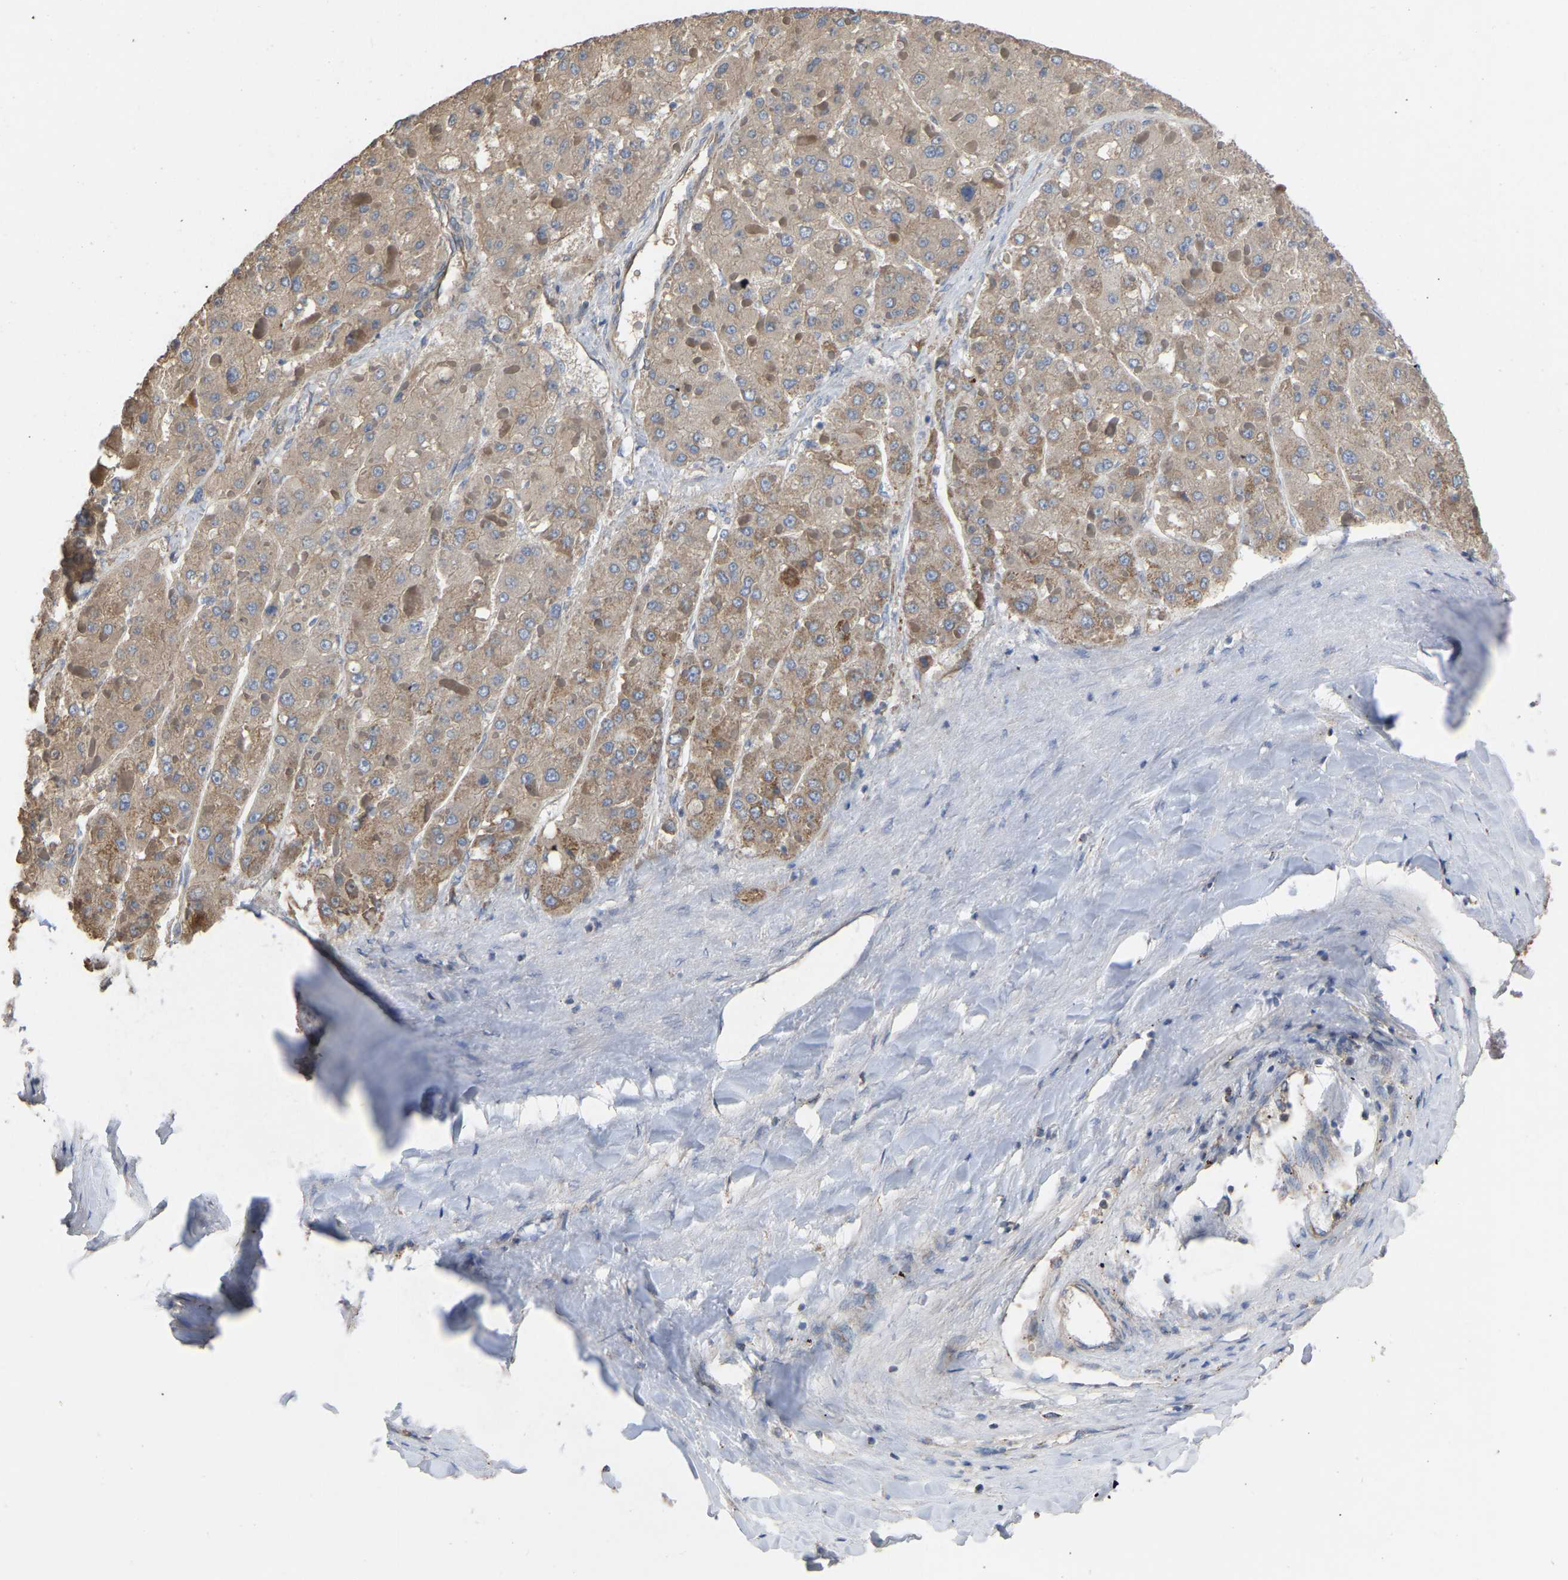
{"staining": {"intensity": "moderate", "quantity": ">75%", "location": "cytoplasmic/membranous"}, "tissue": "liver cancer", "cell_type": "Tumor cells", "image_type": "cancer", "snomed": [{"axis": "morphology", "description": "Carcinoma, Hepatocellular, NOS"}, {"axis": "topography", "description": "Liver"}], "caption": "This micrograph shows immunohistochemistry staining of liver cancer, with medium moderate cytoplasmic/membranous expression in about >75% of tumor cells.", "gene": "BCL10", "patient": {"sex": "female", "age": 73}}